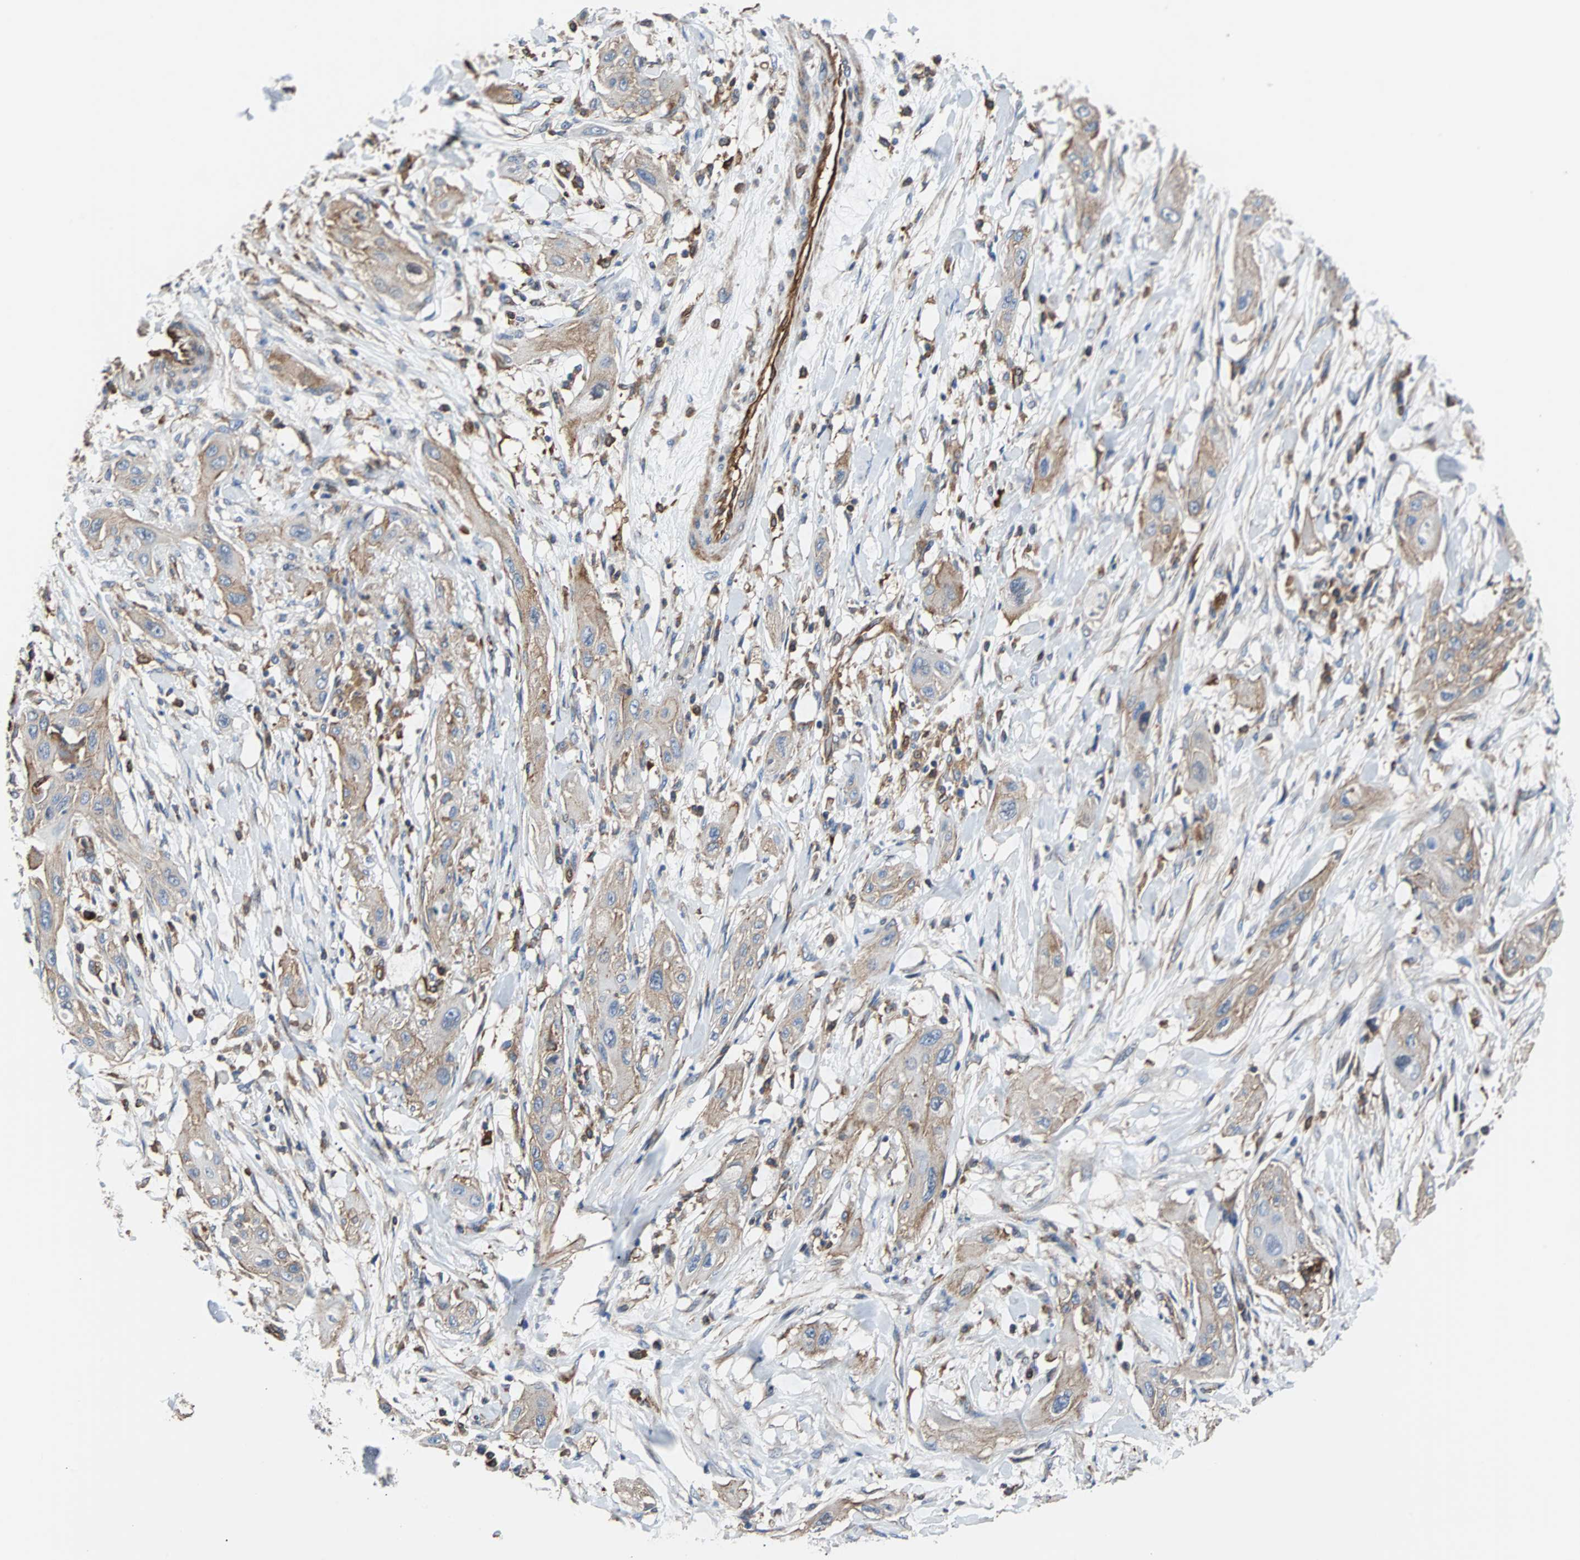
{"staining": {"intensity": "weak", "quantity": ">75%", "location": "cytoplasmic/membranous"}, "tissue": "lung cancer", "cell_type": "Tumor cells", "image_type": "cancer", "snomed": [{"axis": "morphology", "description": "Squamous cell carcinoma, NOS"}, {"axis": "topography", "description": "Lung"}], "caption": "Immunohistochemistry (DAB) staining of human lung cancer (squamous cell carcinoma) exhibits weak cytoplasmic/membranous protein staining in approximately >75% of tumor cells.", "gene": "PLCG2", "patient": {"sex": "female", "age": 47}}